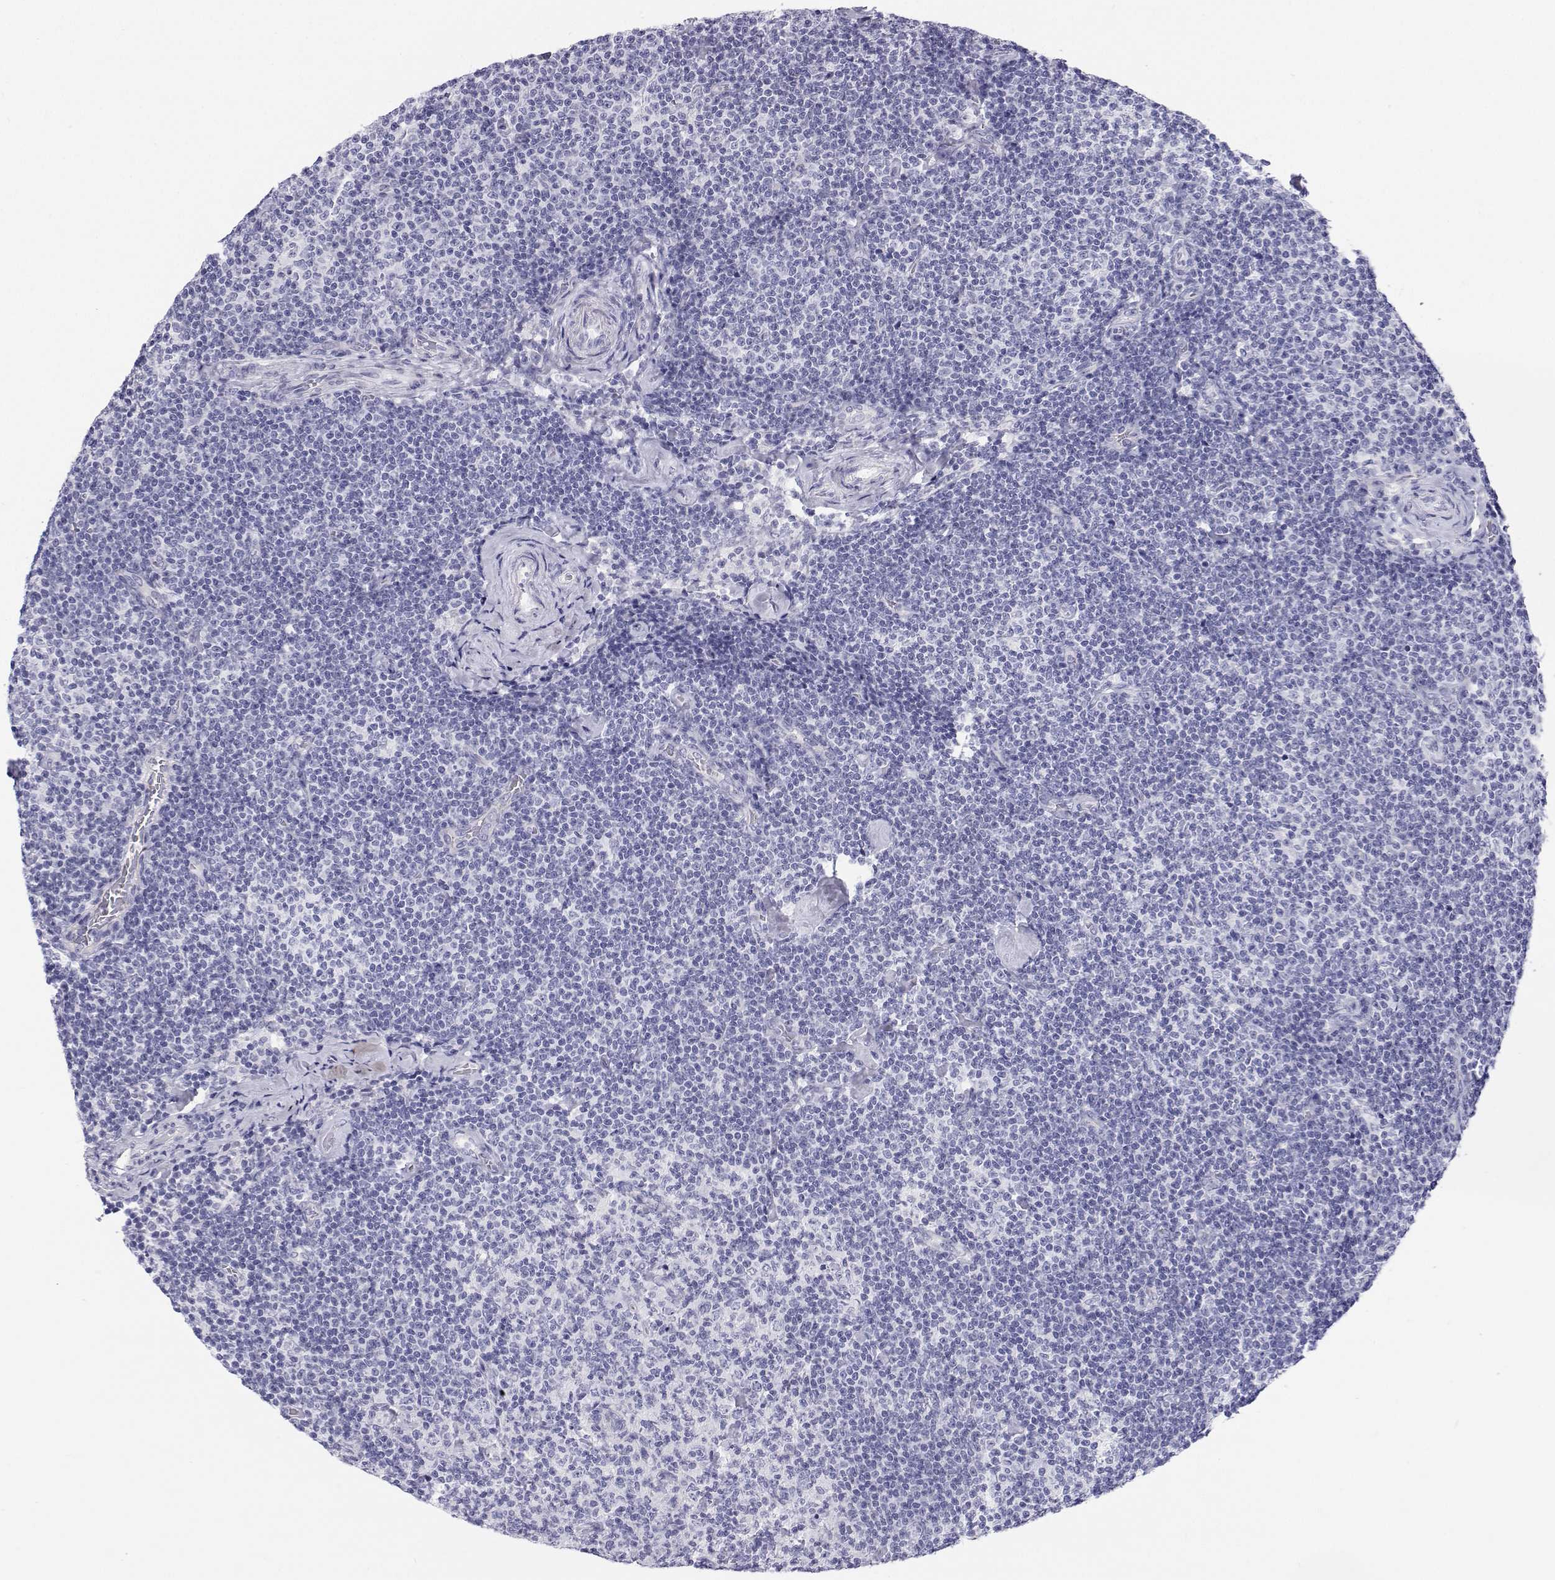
{"staining": {"intensity": "negative", "quantity": "none", "location": "none"}, "tissue": "lymphoma", "cell_type": "Tumor cells", "image_type": "cancer", "snomed": [{"axis": "morphology", "description": "Malignant lymphoma, non-Hodgkin's type, Low grade"}, {"axis": "topography", "description": "Lymph node"}], "caption": "The histopathology image exhibits no staining of tumor cells in lymphoma. (DAB immunohistochemistry with hematoxylin counter stain).", "gene": "BHMT", "patient": {"sex": "male", "age": 81}}